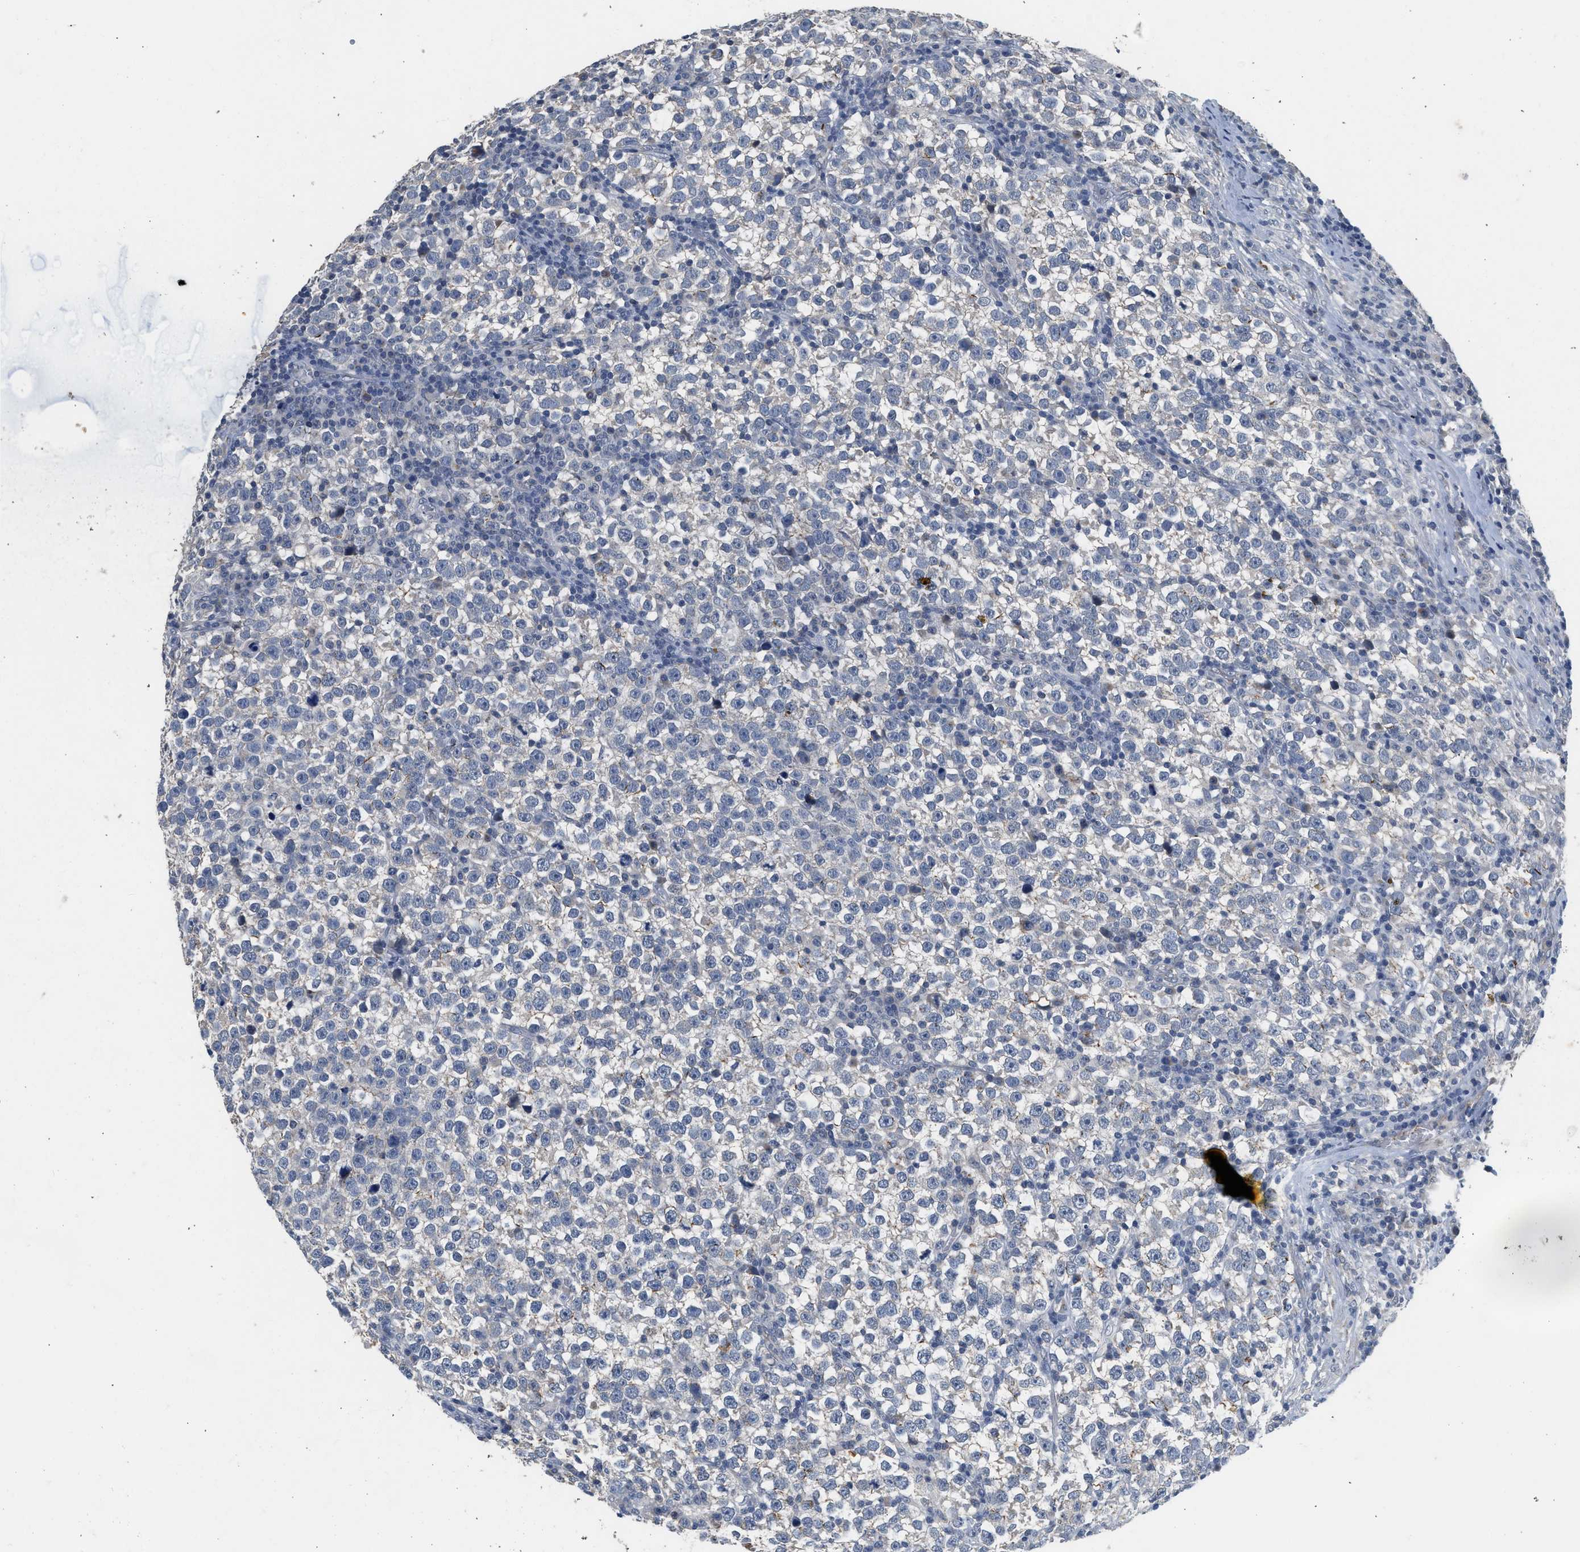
{"staining": {"intensity": "negative", "quantity": "none", "location": "none"}, "tissue": "testis cancer", "cell_type": "Tumor cells", "image_type": "cancer", "snomed": [{"axis": "morphology", "description": "Seminoma, NOS"}, {"axis": "topography", "description": "Testis"}], "caption": "A high-resolution photomicrograph shows IHC staining of seminoma (testis), which shows no significant expression in tumor cells.", "gene": "CSF3R", "patient": {"sex": "male", "age": 43}}